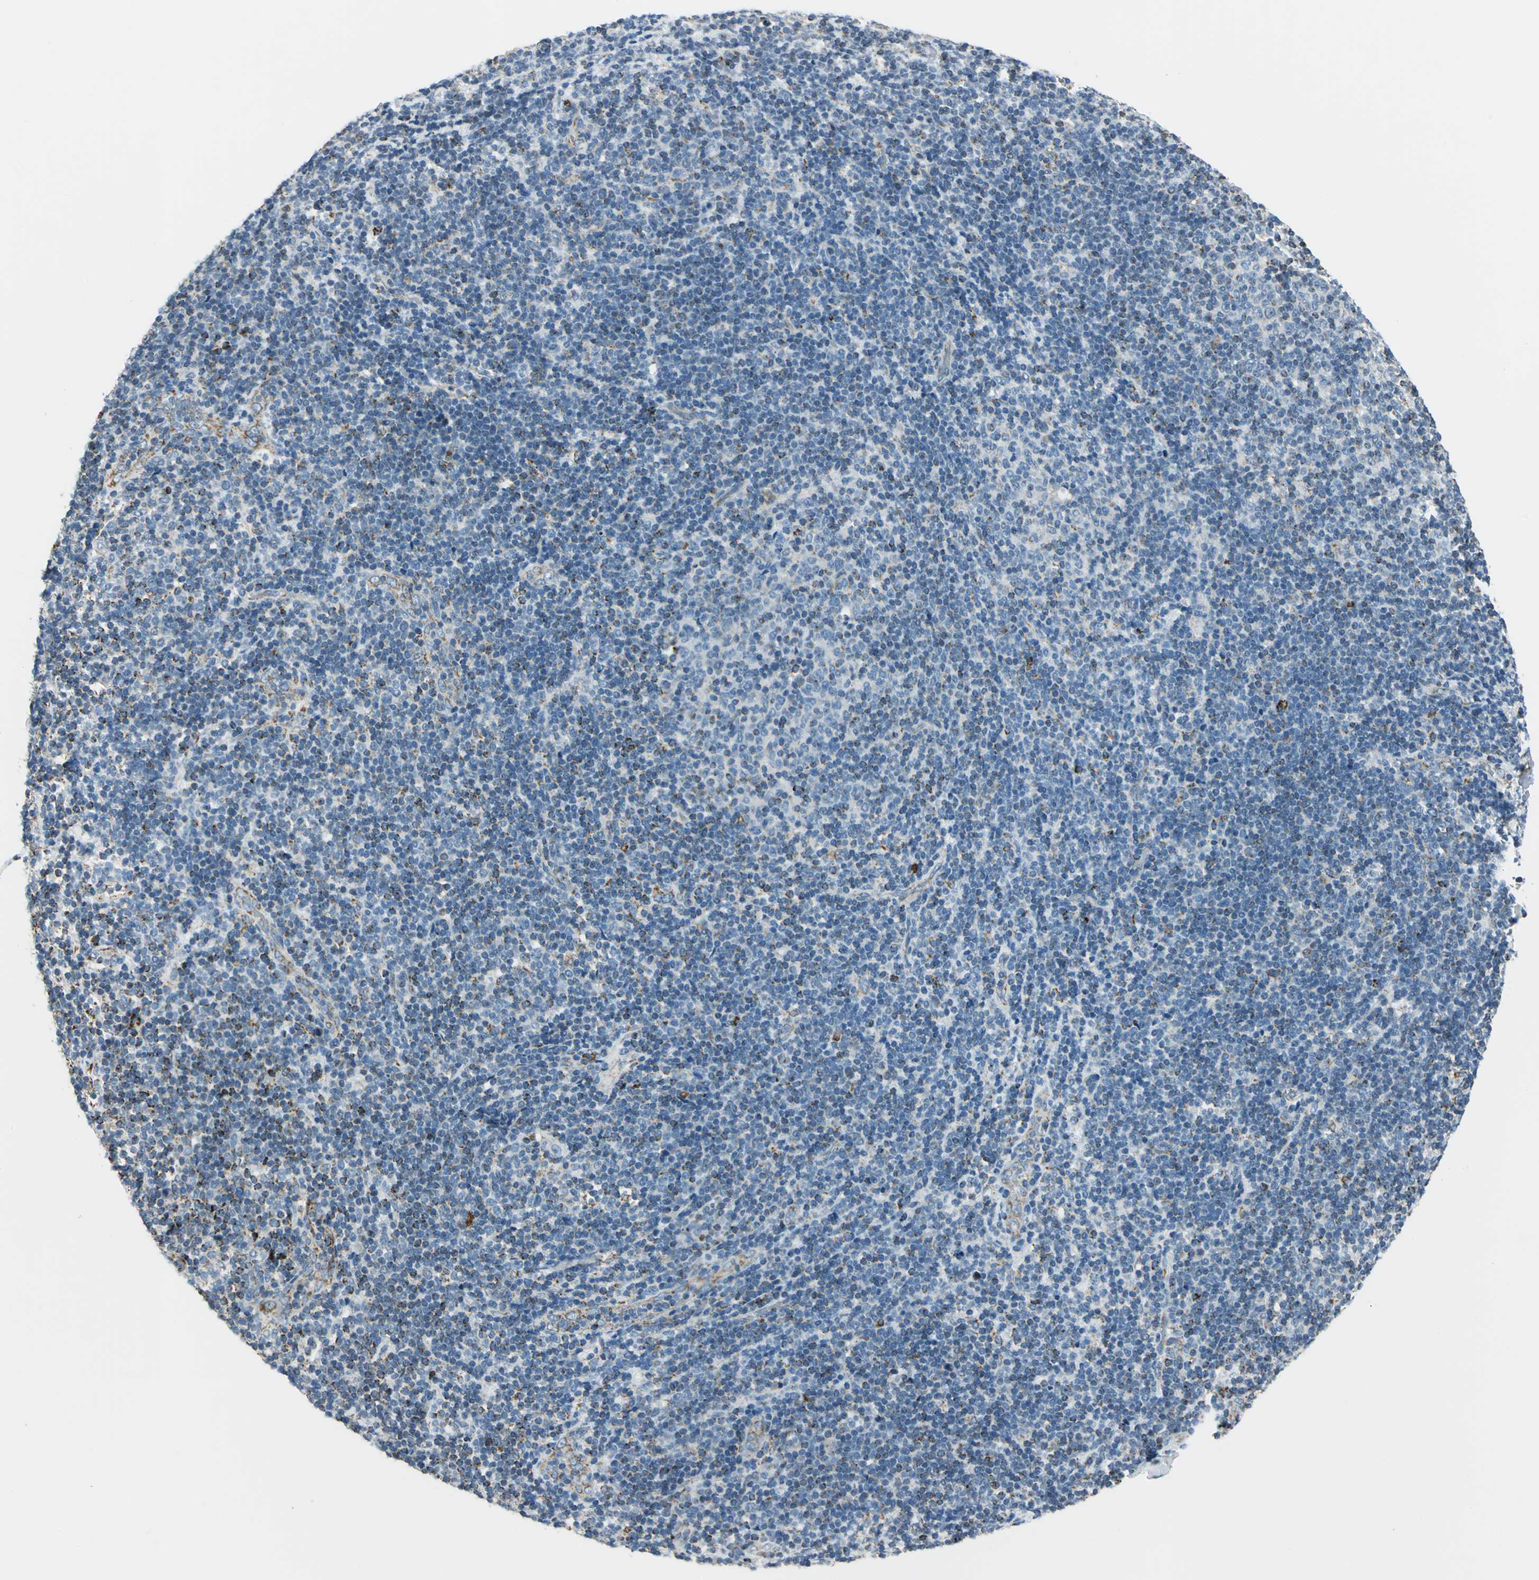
{"staining": {"intensity": "moderate", "quantity": "<25%", "location": "cytoplasmic/membranous"}, "tissue": "lymphoma", "cell_type": "Tumor cells", "image_type": "cancer", "snomed": [{"axis": "morphology", "description": "Malignant lymphoma, non-Hodgkin's type, Low grade"}, {"axis": "topography", "description": "Lymph node"}], "caption": "A low amount of moderate cytoplasmic/membranous staining is present in approximately <25% of tumor cells in low-grade malignant lymphoma, non-Hodgkin's type tissue. (IHC, brightfield microscopy, high magnification).", "gene": "ACADM", "patient": {"sex": "male", "age": 70}}